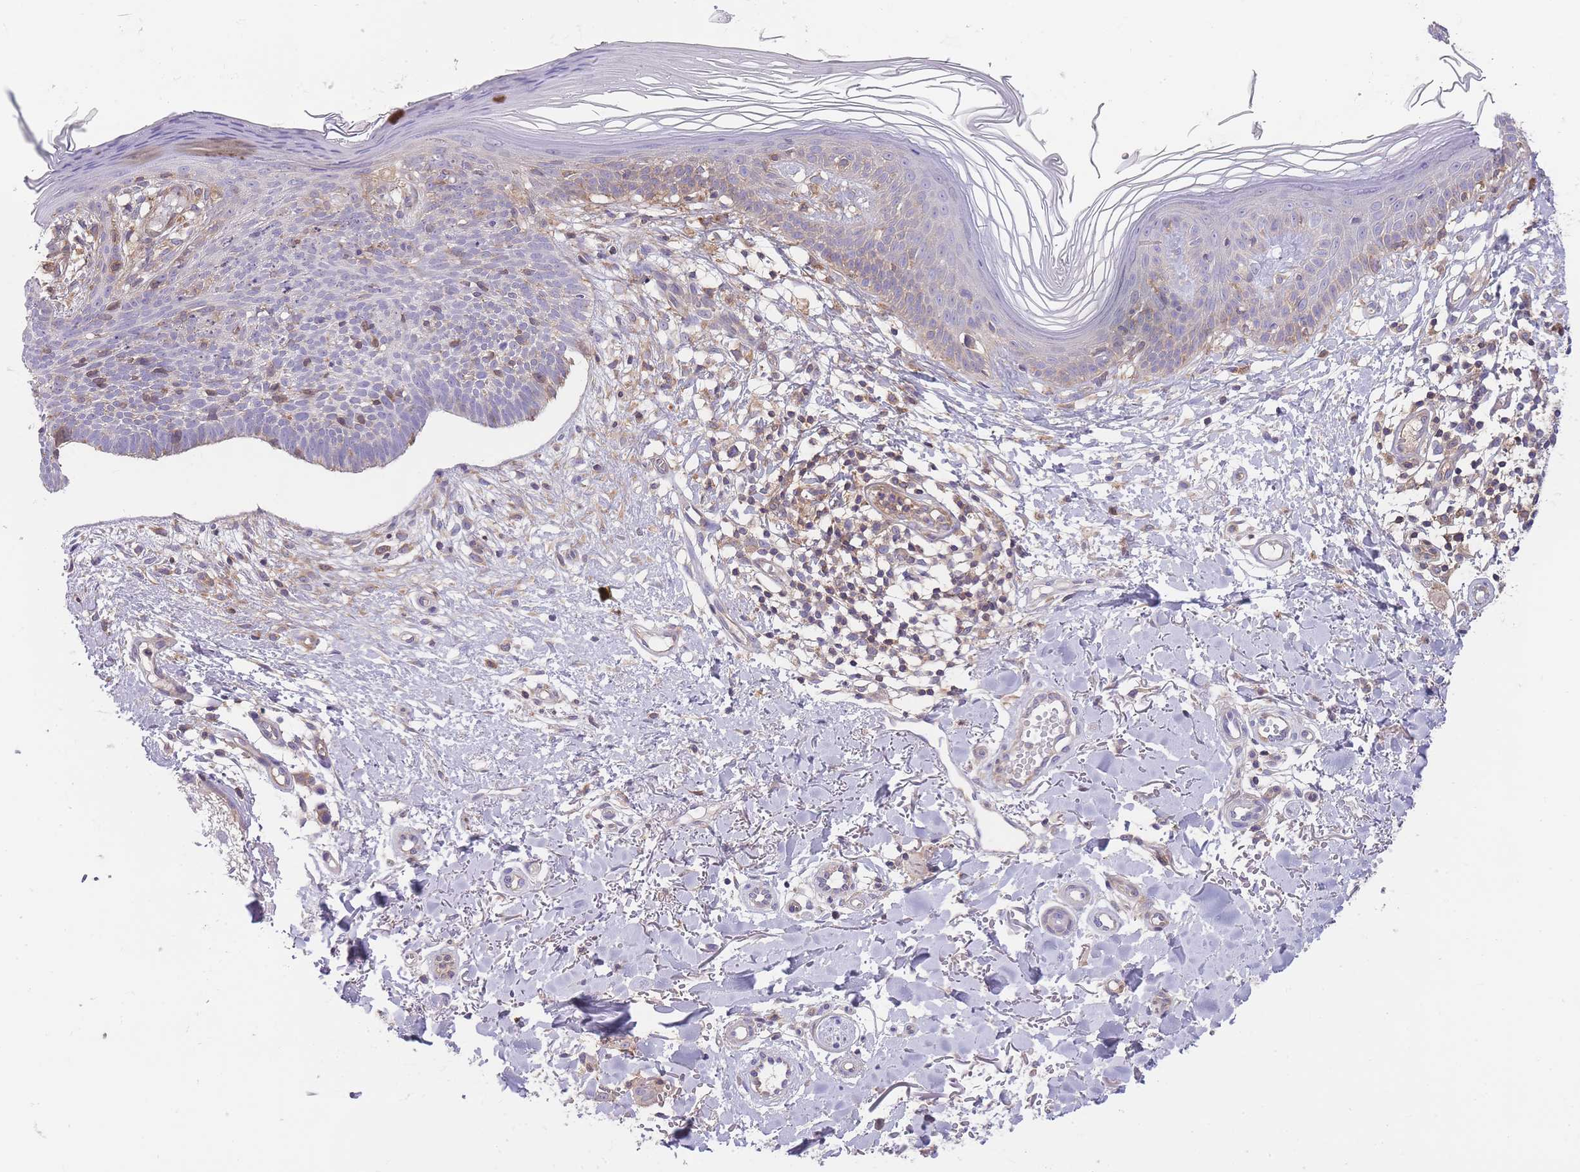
{"staining": {"intensity": "negative", "quantity": "none", "location": "none"}, "tissue": "skin cancer", "cell_type": "Tumor cells", "image_type": "cancer", "snomed": [{"axis": "morphology", "description": "Basal cell carcinoma"}, {"axis": "topography", "description": "Skin"}], "caption": "A micrograph of skin cancer (basal cell carcinoma) stained for a protein shows no brown staining in tumor cells. (IHC, brightfield microscopy, high magnification).", "gene": "PRKAR1A", "patient": {"sex": "male", "age": 78}}